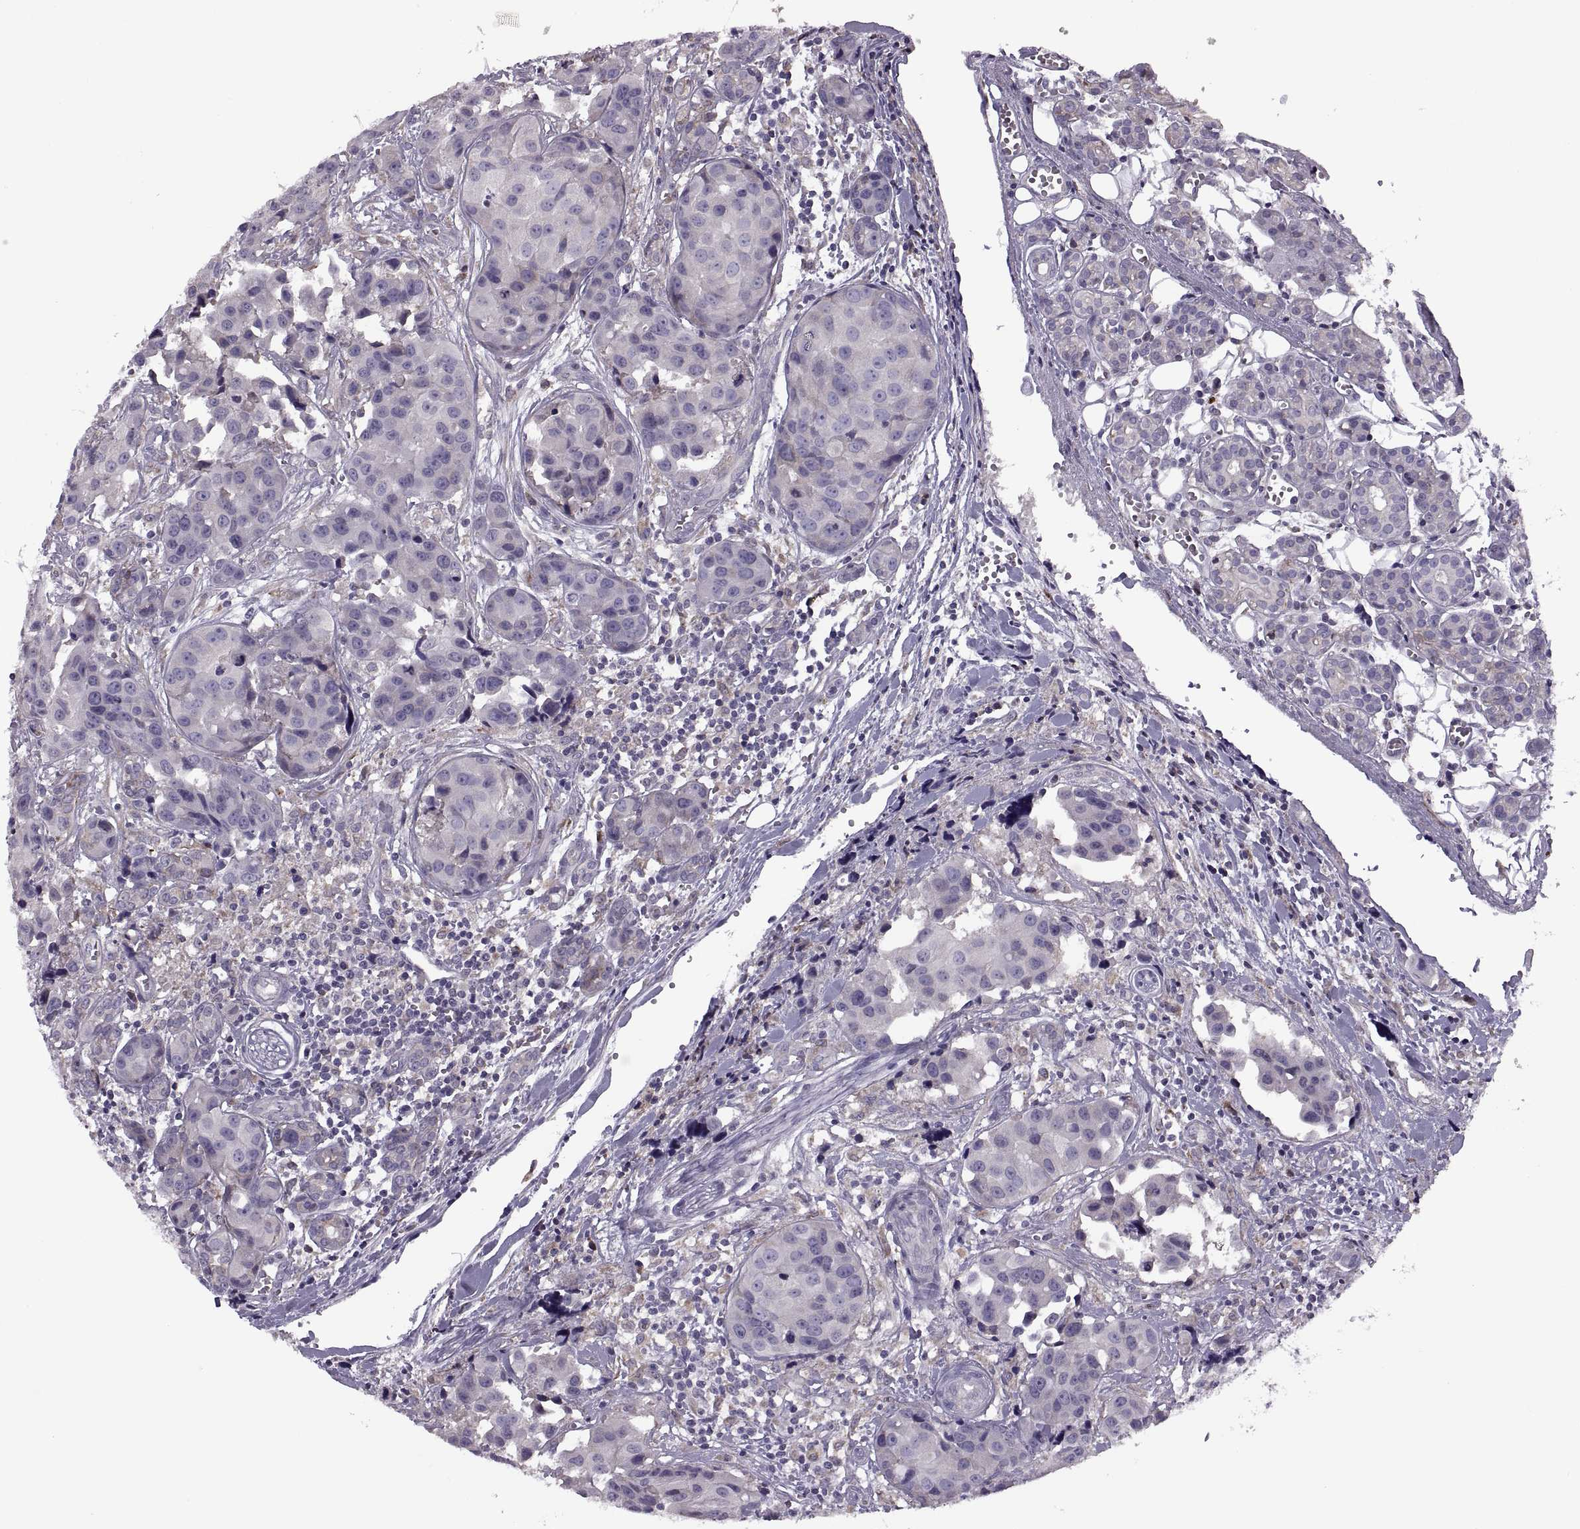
{"staining": {"intensity": "weak", "quantity": "<25%", "location": "cytoplasmic/membranous"}, "tissue": "head and neck cancer", "cell_type": "Tumor cells", "image_type": "cancer", "snomed": [{"axis": "morphology", "description": "Adenocarcinoma, NOS"}, {"axis": "topography", "description": "Head-Neck"}], "caption": "Tumor cells show no significant protein positivity in adenocarcinoma (head and neck).", "gene": "LETM2", "patient": {"sex": "male", "age": 76}}